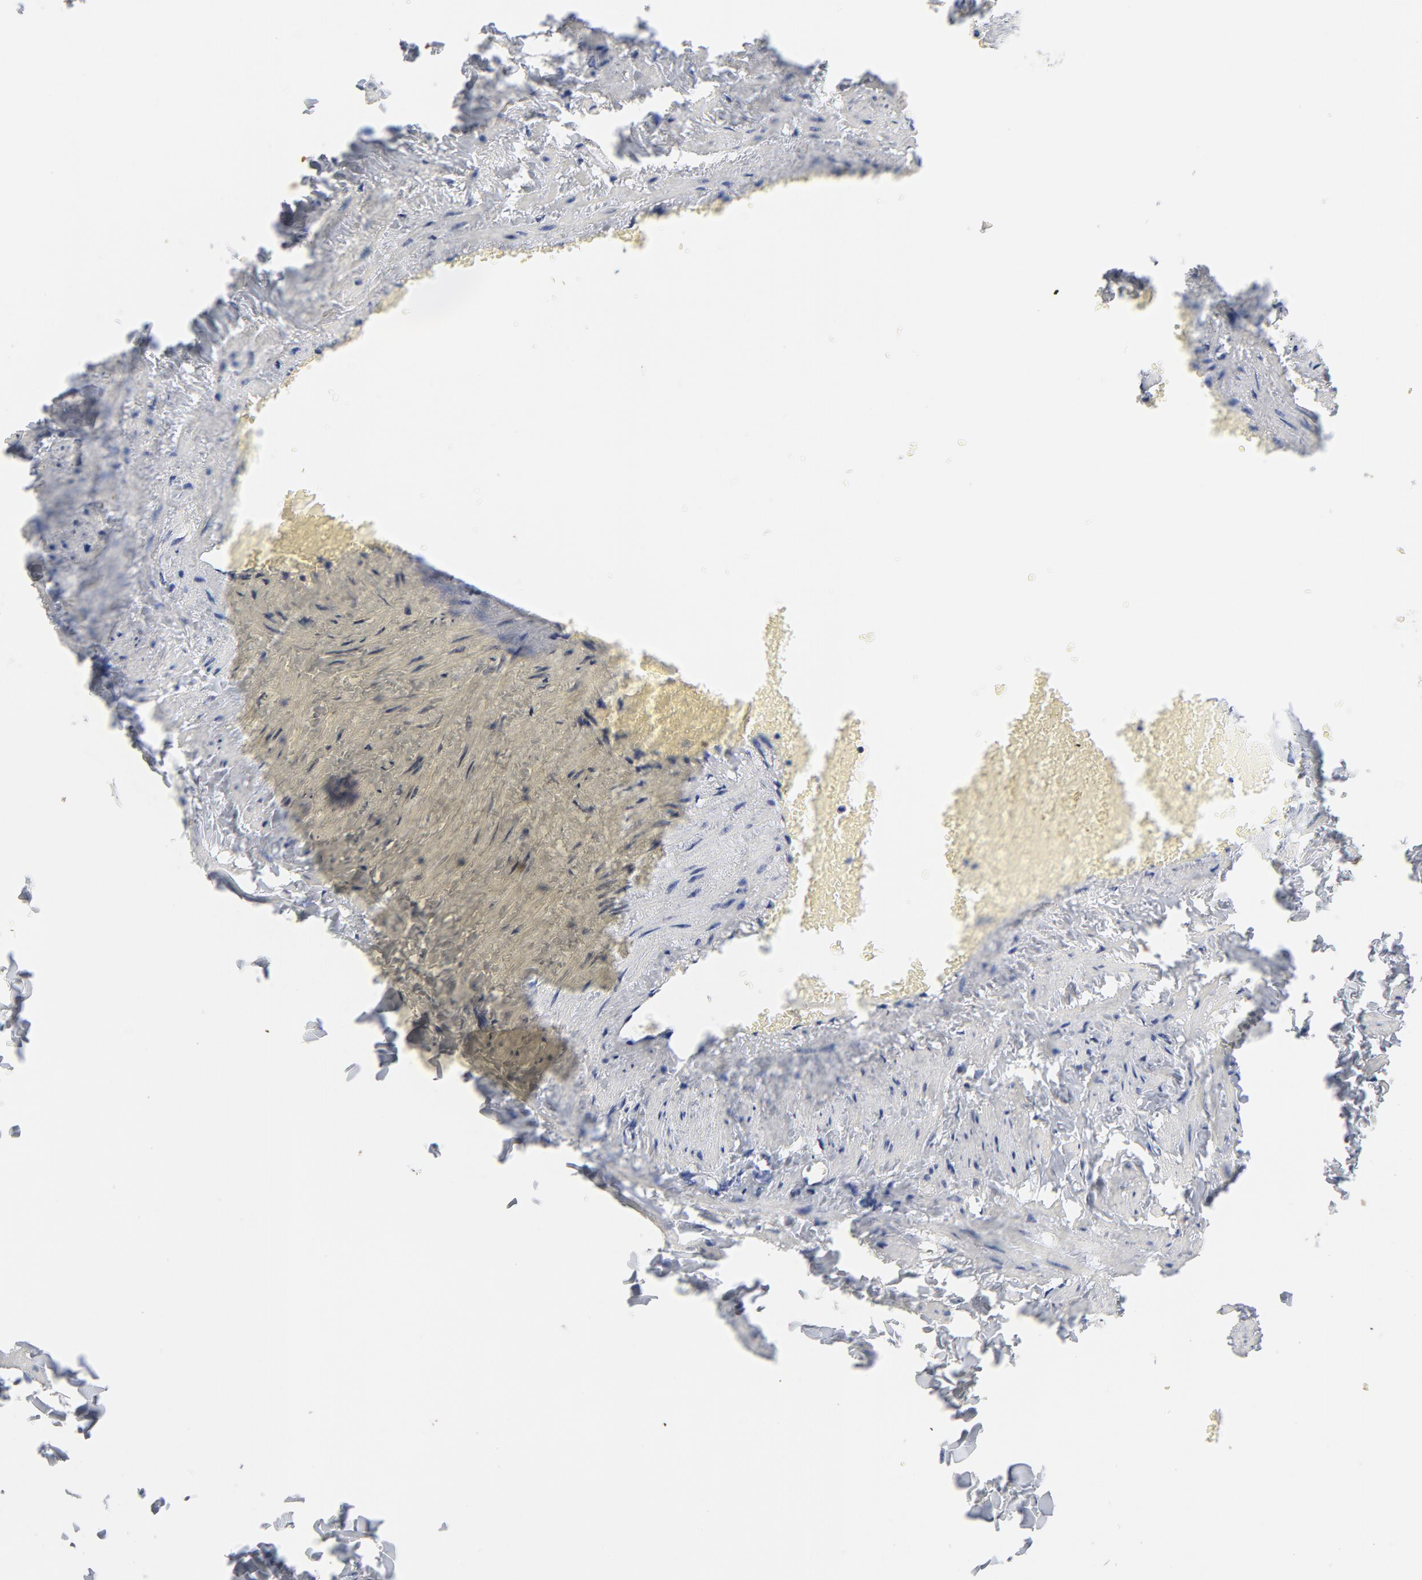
{"staining": {"intensity": "negative", "quantity": "none", "location": "none"}, "tissue": "adipose tissue", "cell_type": "Adipocytes", "image_type": "normal", "snomed": [{"axis": "morphology", "description": "Normal tissue, NOS"}, {"axis": "topography", "description": "Vascular tissue"}], "caption": "The immunohistochemistry (IHC) image has no significant expression in adipocytes of adipose tissue. (Stains: DAB IHC with hematoxylin counter stain, Microscopy: brightfield microscopy at high magnification).", "gene": "KCNK13", "patient": {"sex": "male", "age": 41}}